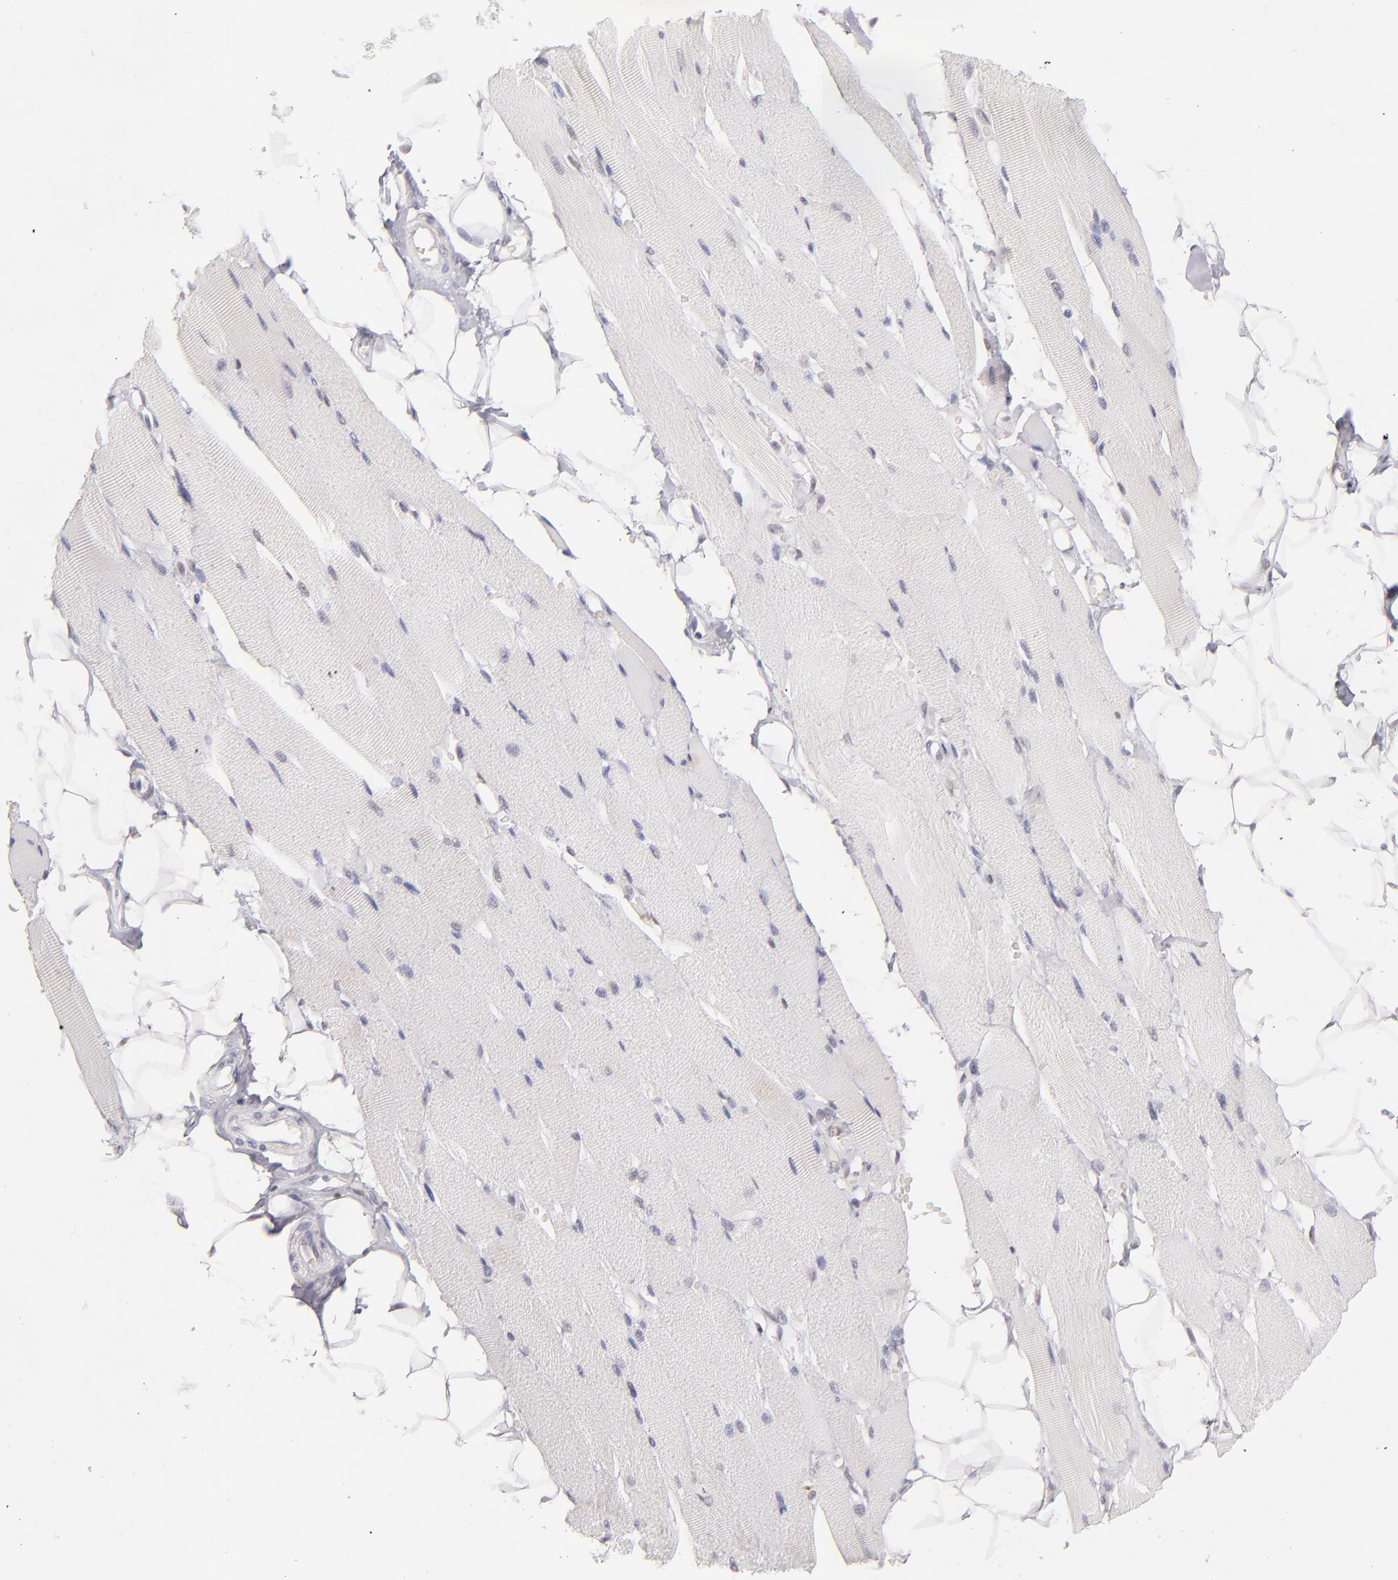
{"staining": {"intensity": "weak", "quantity": "<25%", "location": "nuclear"}, "tissue": "skeletal muscle", "cell_type": "Myocytes", "image_type": "normal", "snomed": [{"axis": "morphology", "description": "Normal tissue, NOS"}, {"axis": "topography", "description": "Skeletal muscle"}, {"axis": "topography", "description": "Peripheral nerve tissue"}], "caption": "Immunohistochemistry (IHC) histopathology image of normal skeletal muscle: human skeletal muscle stained with DAB (3,3'-diaminobenzidine) demonstrates no significant protein staining in myocytes.", "gene": "TFAP4", "patient": {"sex": "female", "age": 84}}